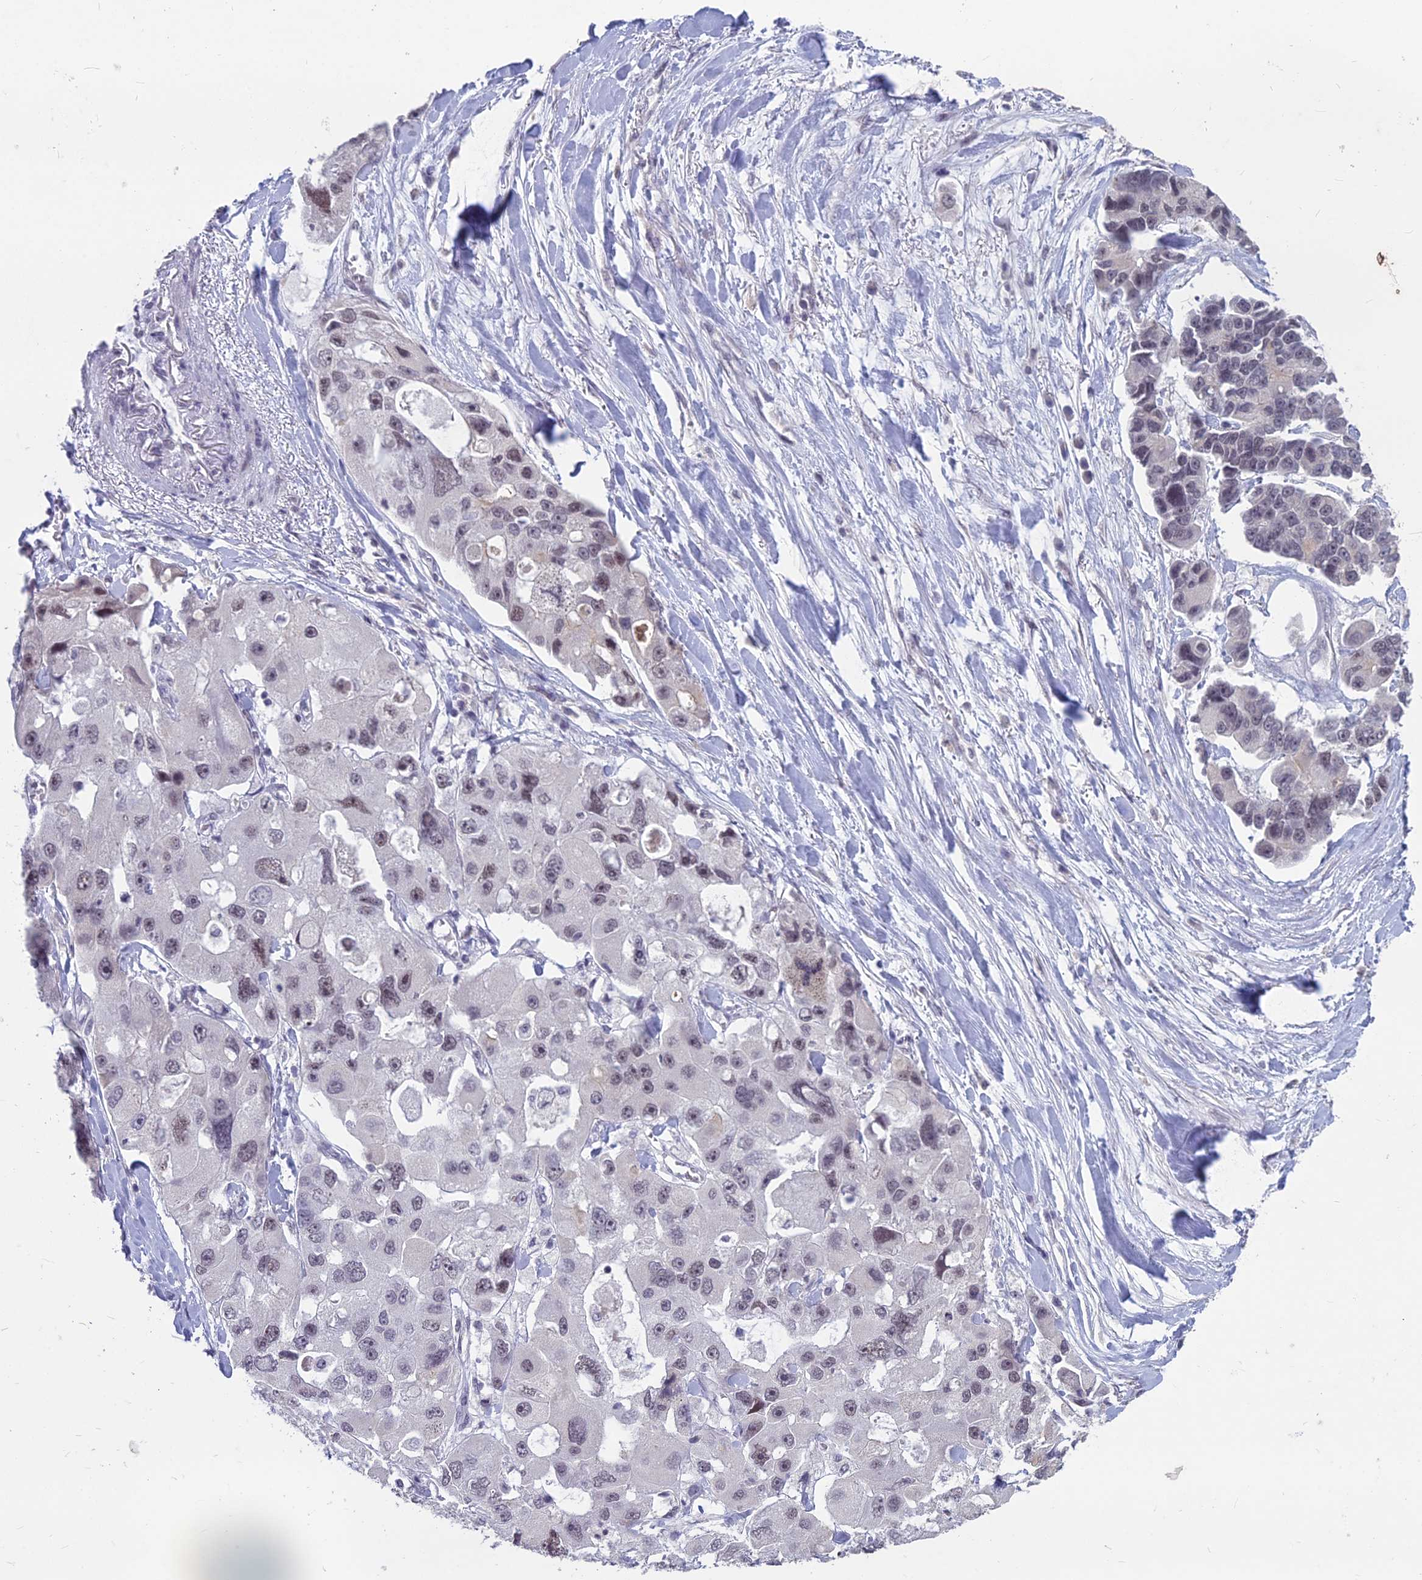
{"staining": {"intensity": "moderate", "quantity": "<25%", "location": "nuclear"}, "tissue": "lung cancer", "cell_type": "Tumor cells", "image_type": "cancer", "snomed": [{"axis": "morphology", "description": "Adenocarcinoma, NOS"}, {"axis": "topography", "description": "Lung"}], "caption": "Lung cancer was stained to show a protein in brown. There is low levels of moderate nuclear staining in about <25% of tumor cells.", "gene": "KAT7", "patient": {"sex": "female", "age": 54}}